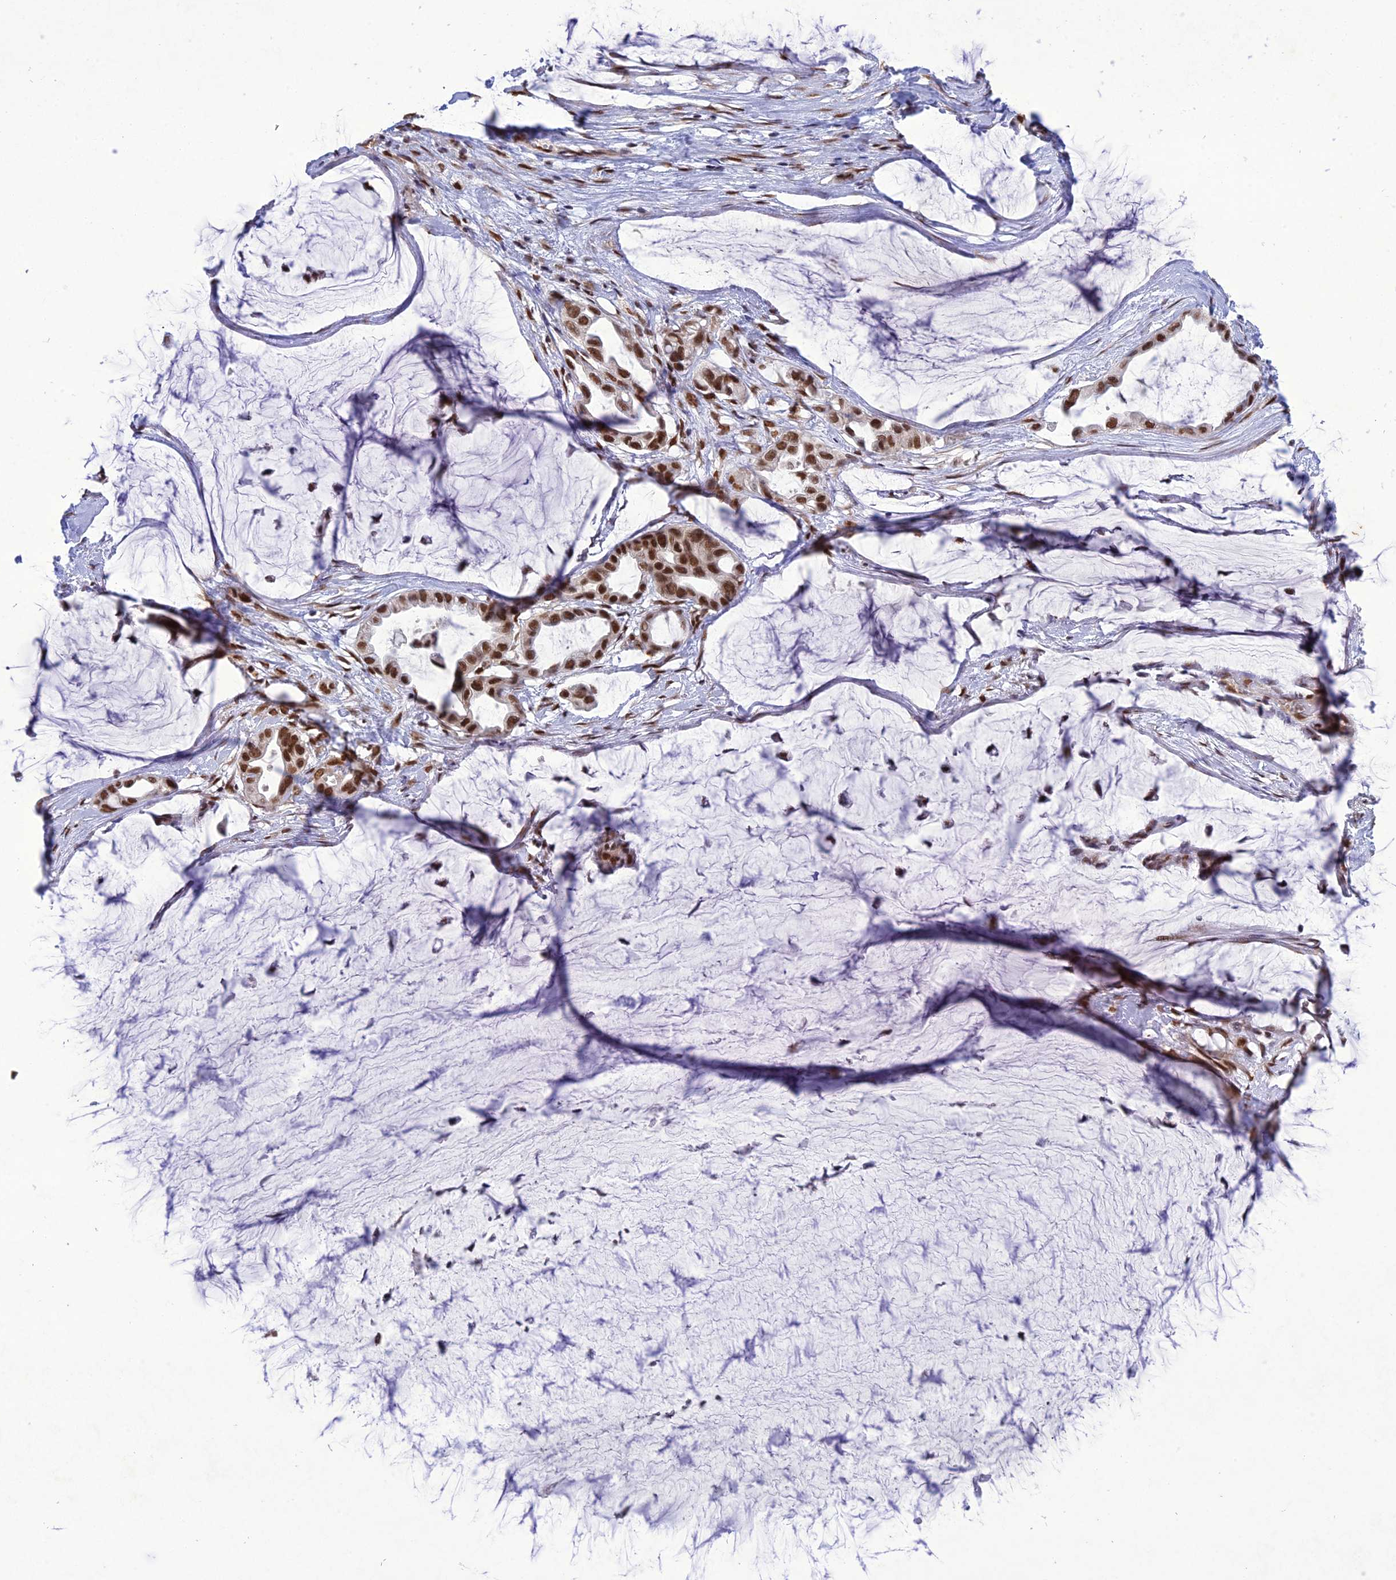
{"staining": {"intensity": "strong", "quantity": ">75%", "location": "nuclear"}, "tissue": "ovarian cancer", "cell_type": "Tumor cells", "image_type": "cancer", "snomed": [{"axis": "morphology", "description": "Cystadenocarcinoma, mucinous, NOS"}, {"axis": "topography", "description": "Ovary"}], "caption": "IHC histopathology image of neoplastic tissue: ovarian cancer (mucinous cystadenocarcinoma) stained using immunohistochemistry (IHC) shows high levels of strong protein expression localized specifically in the nuclear of tumor cells, appearing as a nuclear brown color.", "gene": "DDX1", "patient": {"sex": "female", "age": 39}}